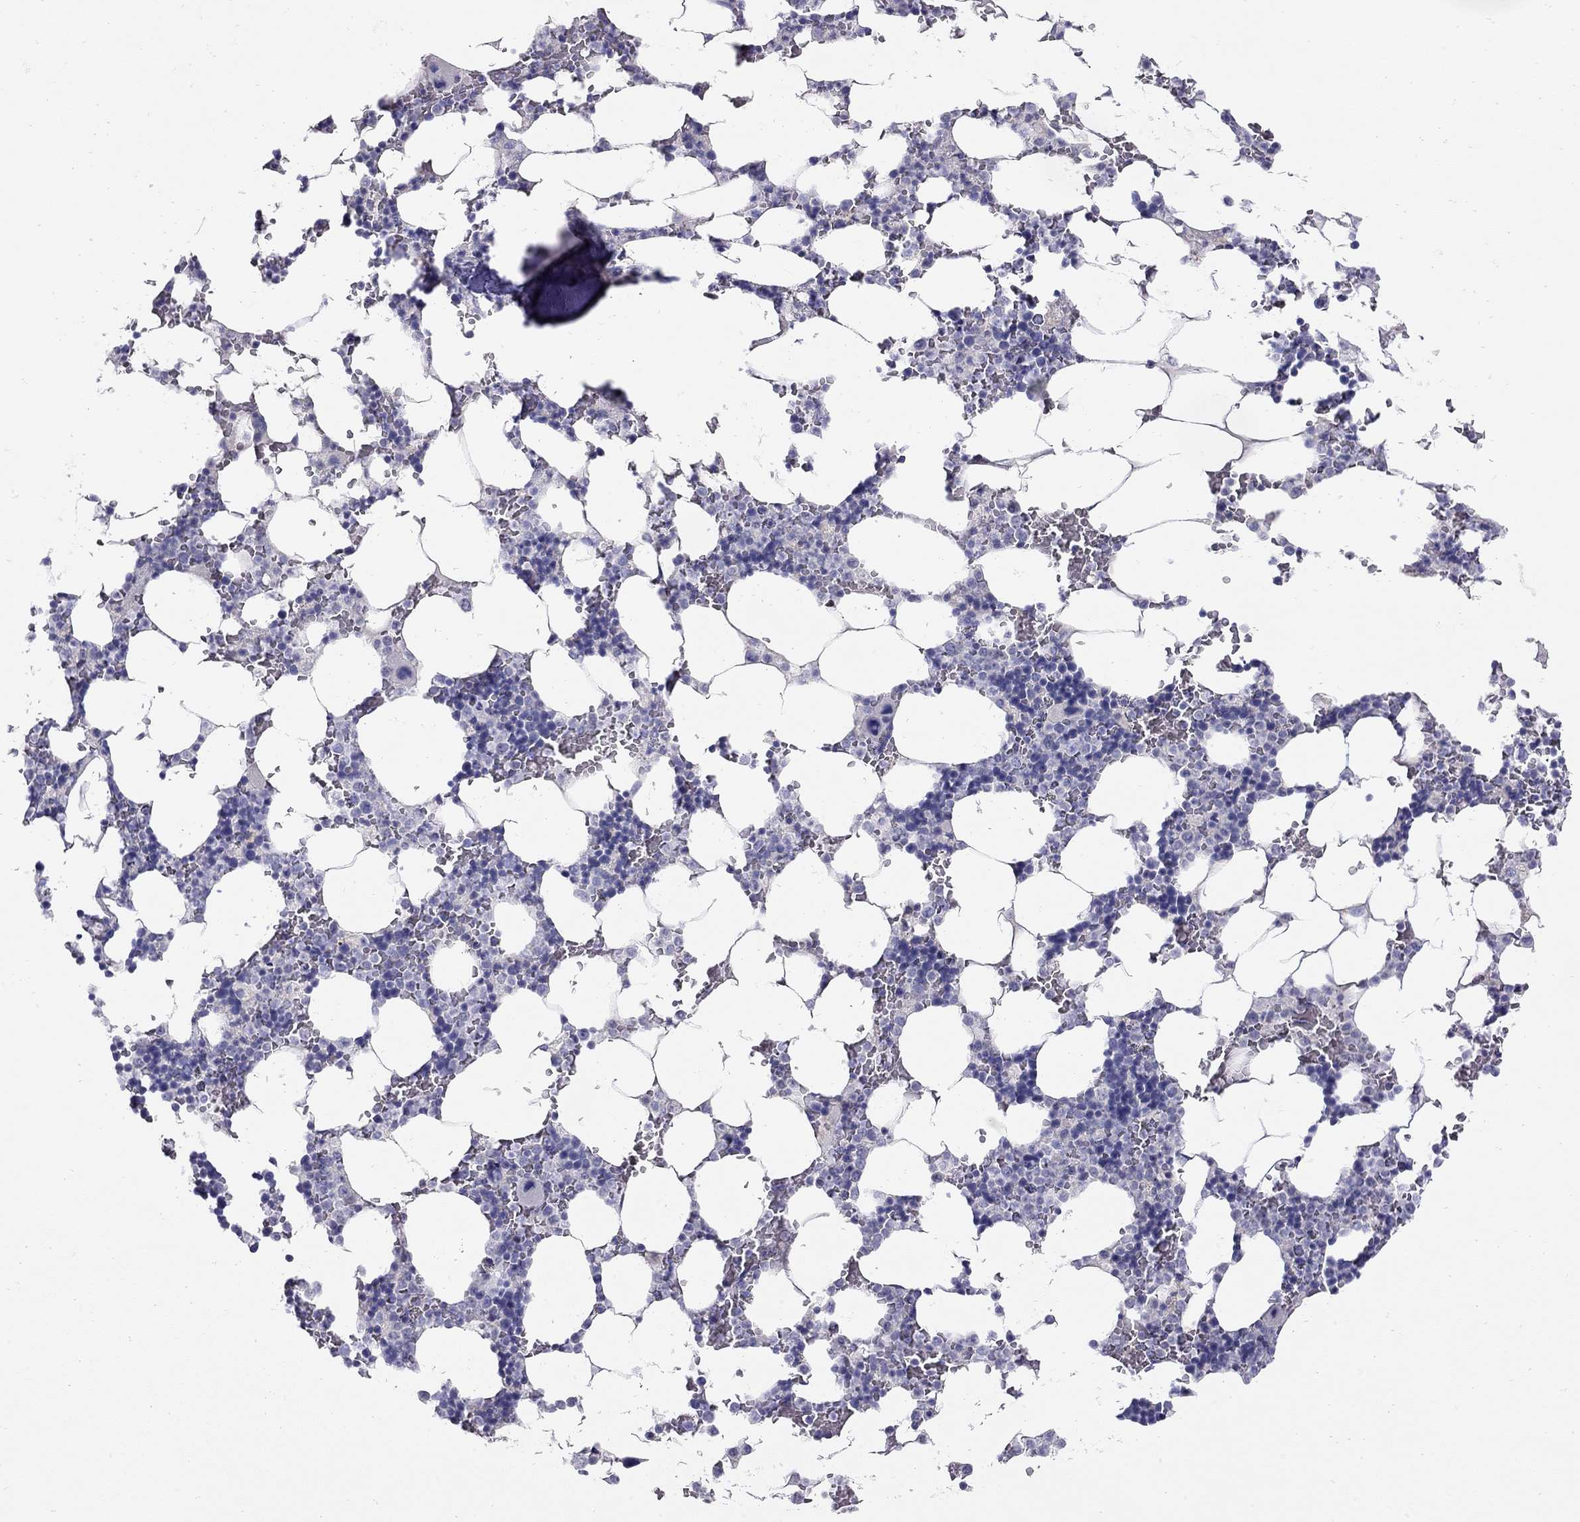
{"staining": {"intensity": "negative", "quantity": "none", "location": "none"}, "tissue": "bone marrow", "cell_type": "Hematopoietic cells", "image_type": "normal", "snomed": [{"axis": "morphology", "description": "Normal tissue, NOS"}, {"axis": "topography", "description": "Bone marrow"}], "caption": "Image shows no protein expression in hematopoietic cells of benign bone marrow.", "gene": "KCNV2", "patient": {"sex": "male", "age": 51}}